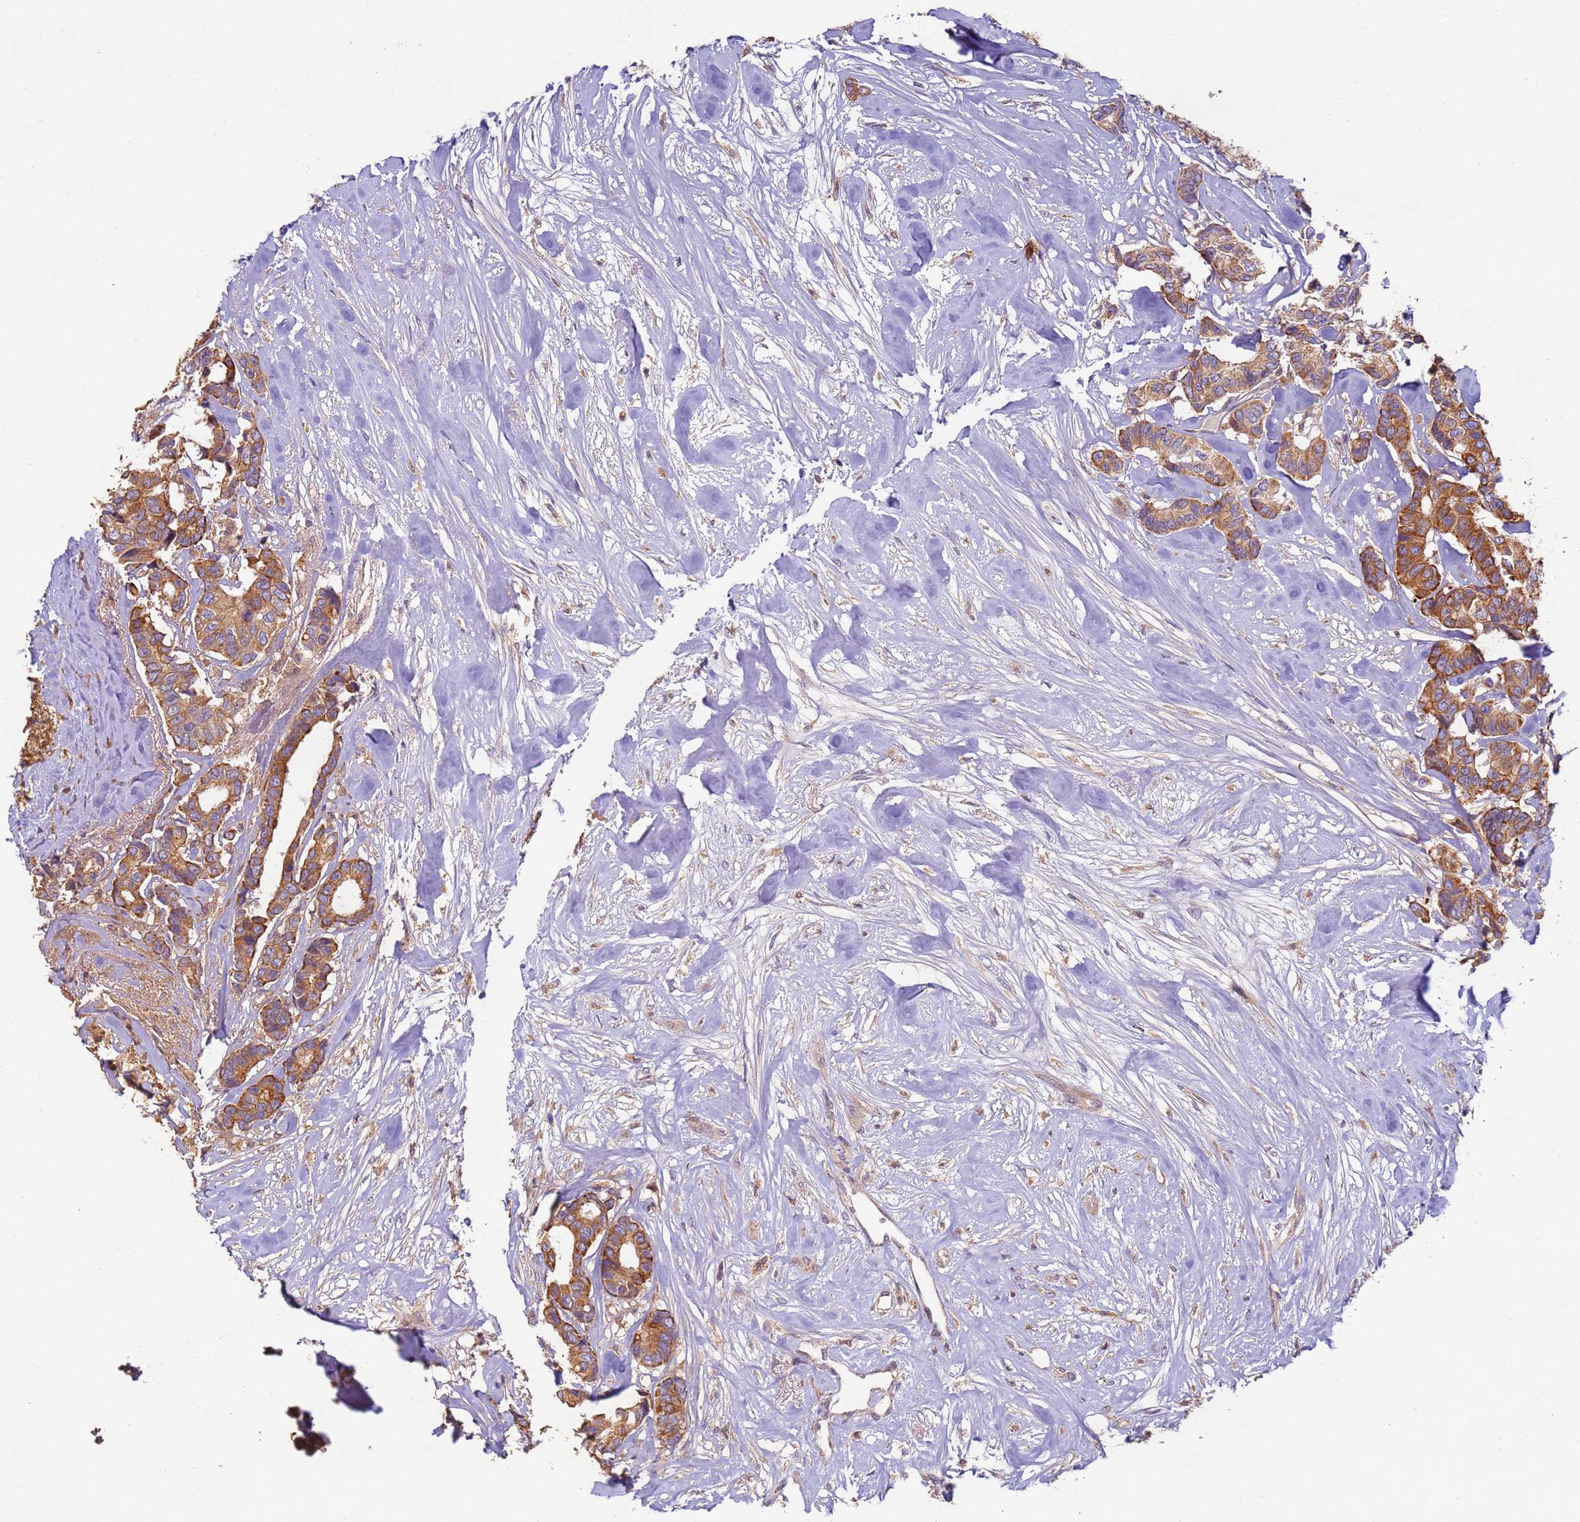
{"staining": {"intensity": "strong", "quantity": ">75%", "location": "cytoplasmic/membranous"}, "tissue": "breast cancer", "cell_type": "Tumor cells", "image_type": "cancer", "snomed": [{"axis": "morphology", "description": "Duct carcinoma"}, {"axis": "topography", "description": "Breast"}], "caption": "Immunohistochemical staining of breast cancer shows strong cytoplasmic/membranous protein positivity in about >75% of tumor cells.", "gene": "TIGAR", "patient": {"sex": "female", "age": 87}}